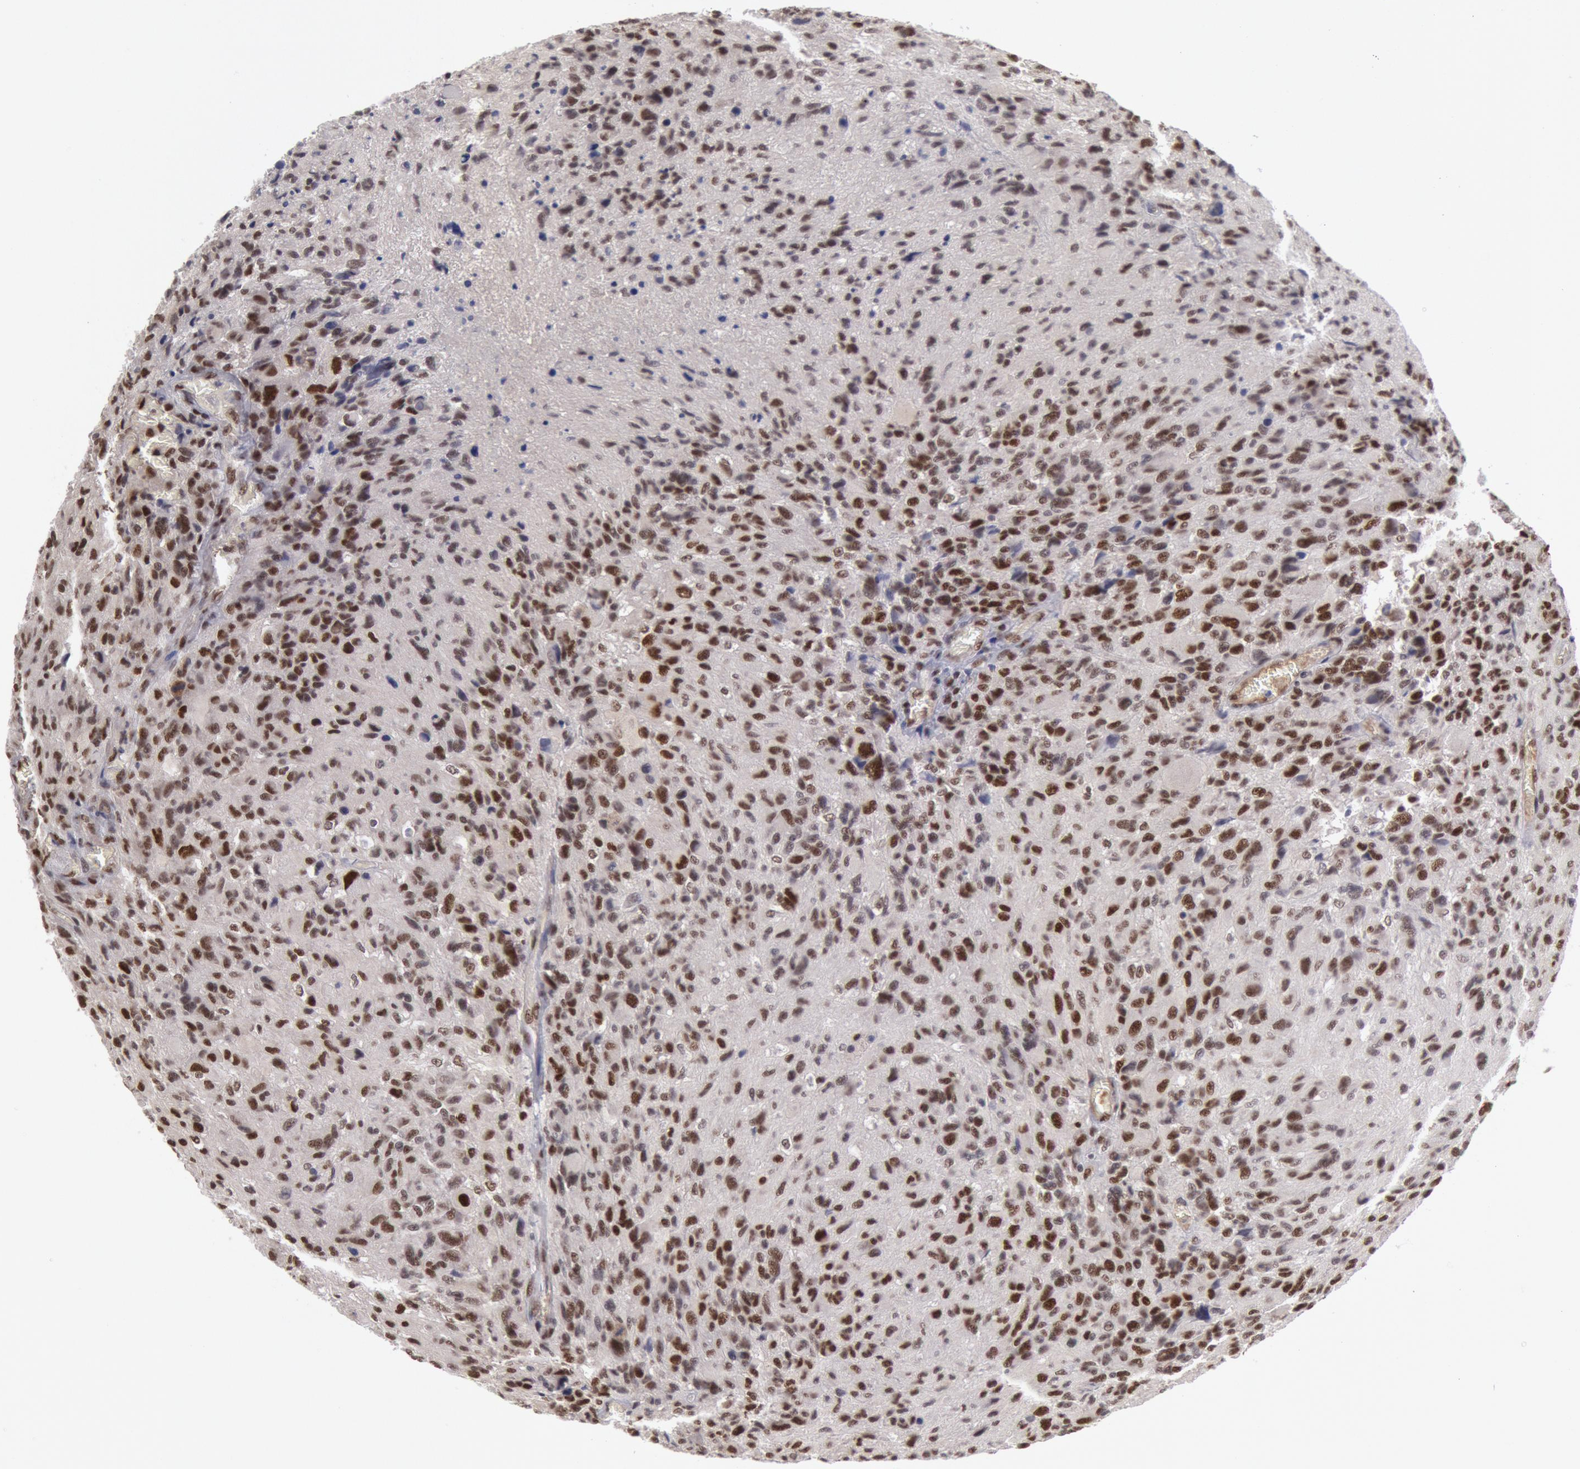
{"staining": {"intensity": "moderate", "quantity": "25%-75%", "location": "nuclear"}, "tissue": "glioma", "cell_type": "Tumor cells", "image_type": "cancer", "snomed": [{"axis": "morphology", "description": "Glioma, malignant, High grade"}, {"axis": "topography", "description": "Brain"}], "caption": "Immunohistochemical staining of glioma exhibits moderate nuclear protein positivity in approximately 25%-75% of tumor cells.", "gene": "PPP4R3B", "patient": {"sex": "male", "age": 69}}